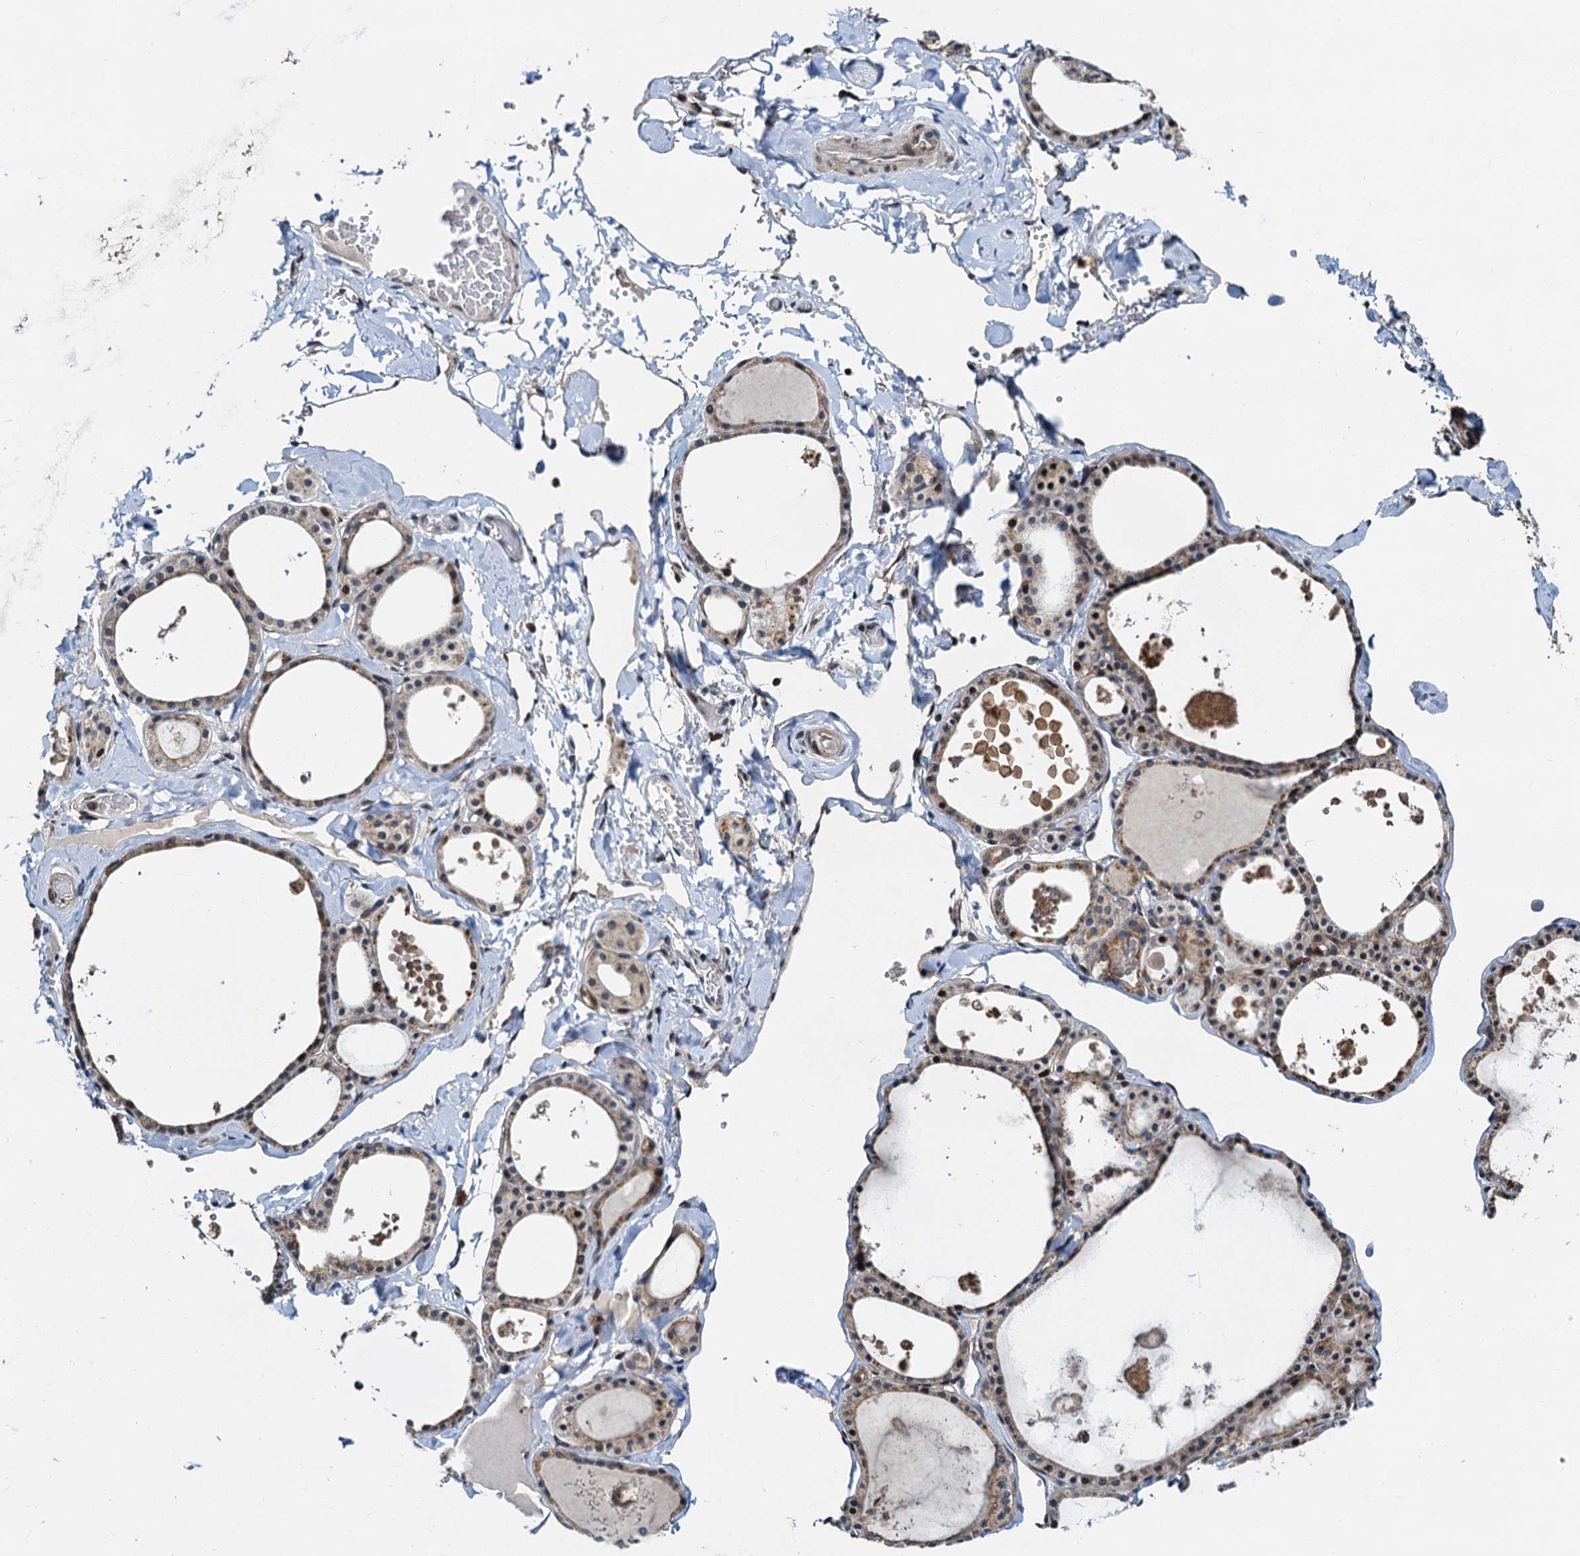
{"staining": {"intensity": "moderate", "quantity": ">75%", "location": "cytoplasmic/membranous"}, "tissue": "thyroid gland", "cell_type": "Glandular cells", "image_type": "normal", "snomed": [{"axis": "morphology", "description": "Normal tissue, NOS"}, {"axis": "topography", "description": "Thyroid gland"}], "caption": "Immunohistochemical staining of unremarkable human thyroid gland reveals >75% levels of moderate cytoplasmic/membranous protein expression in about >75% of glandular cells. The protein is stained brown, and the nuclei are stained in blue (DAB (3,3'-diaminobenzidine) IHC with brightfield microscopy, high magnification).", "gene": "DNAJC21", "patient": {"sex": "male", "age": 56}}